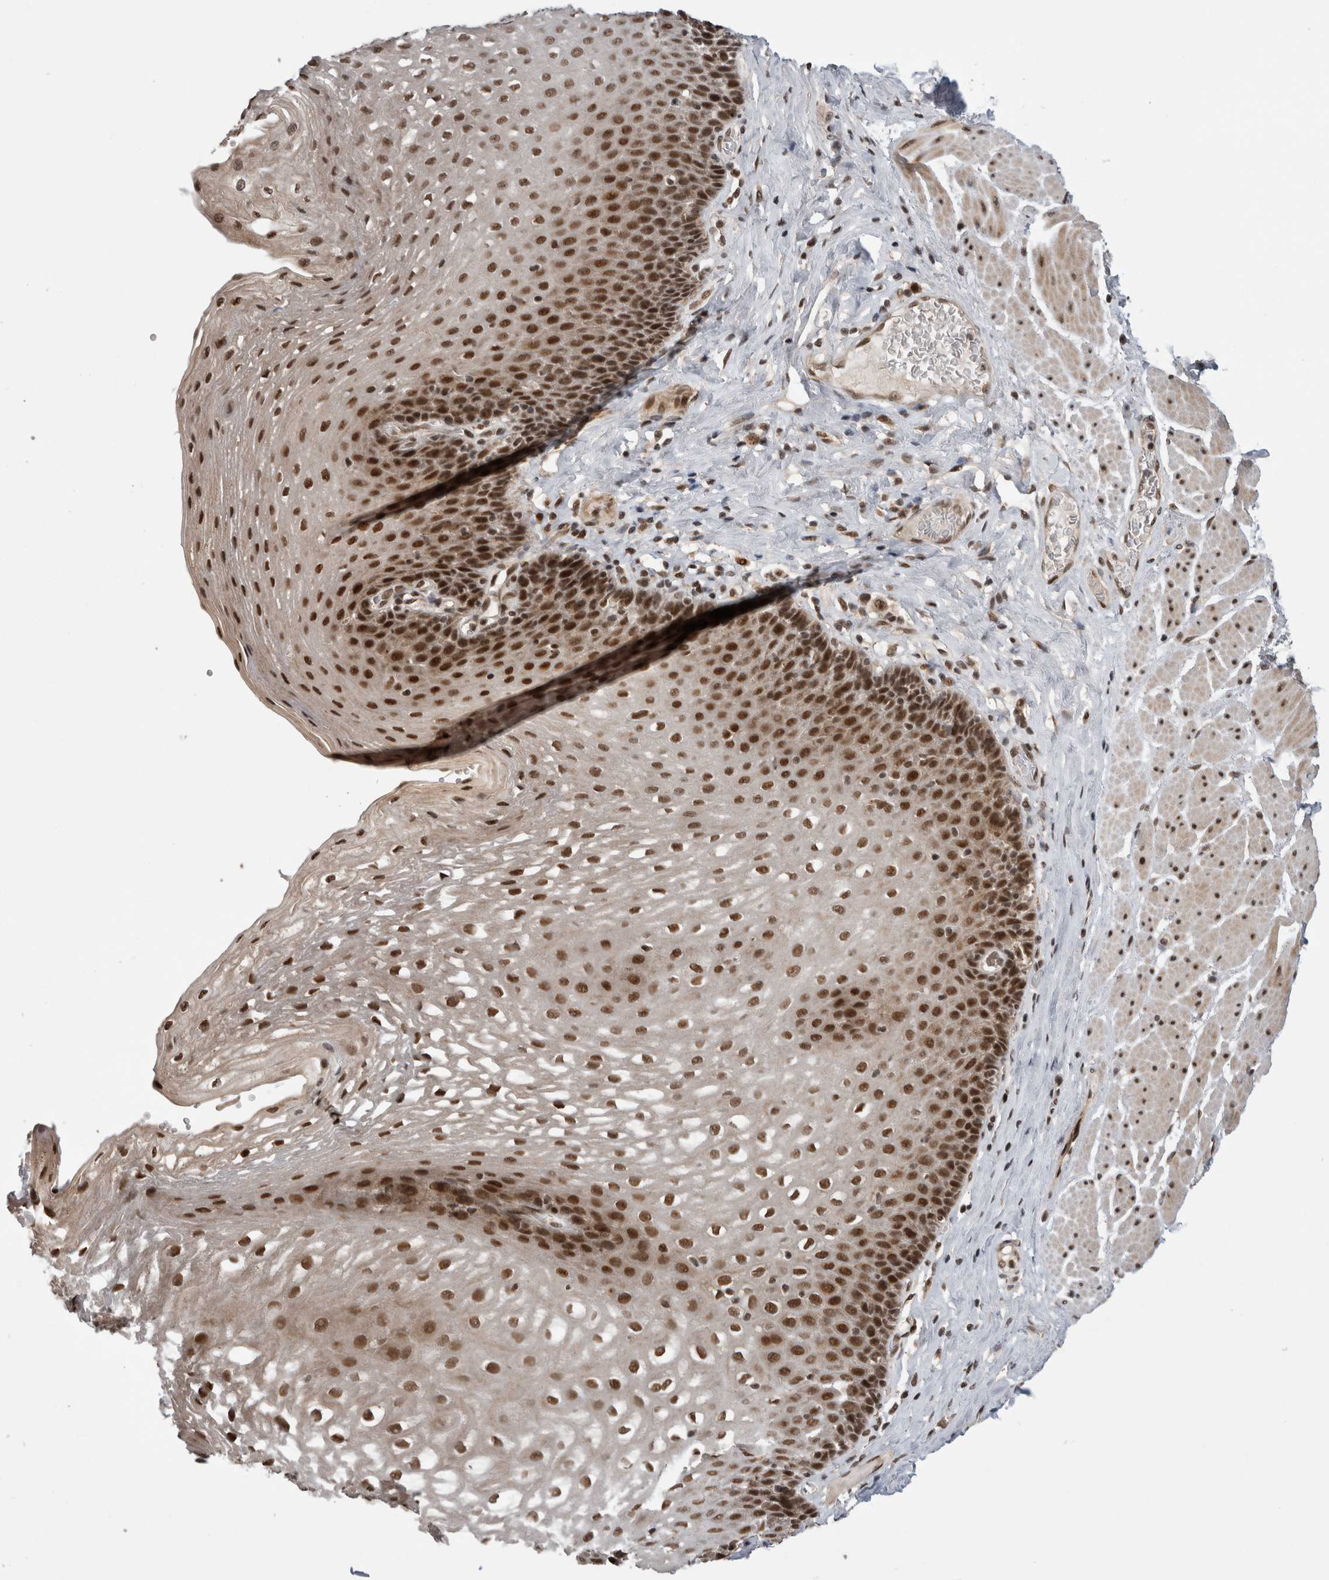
{"staining": {"intensity": "strong", "quantity": ">75%", "location": "nuclear"}, "tissue": "esophagus", "cell_type": "Squamous epithelial cells", "image_type": "normal", "snomed": [{"axis": "morphology", "description": "Normal tissue, NOS"}, {"axis": "topography", "description": "Esophagus"}], "caption": "IHC histopathology image of normal esophagus stained for a protein (brown), which exhibits high levels of strong nuclear expression in about >75% of squamous epithelial cells.", "gene": "CPSF2", "patient": {"sex": "female", "age": 66}}